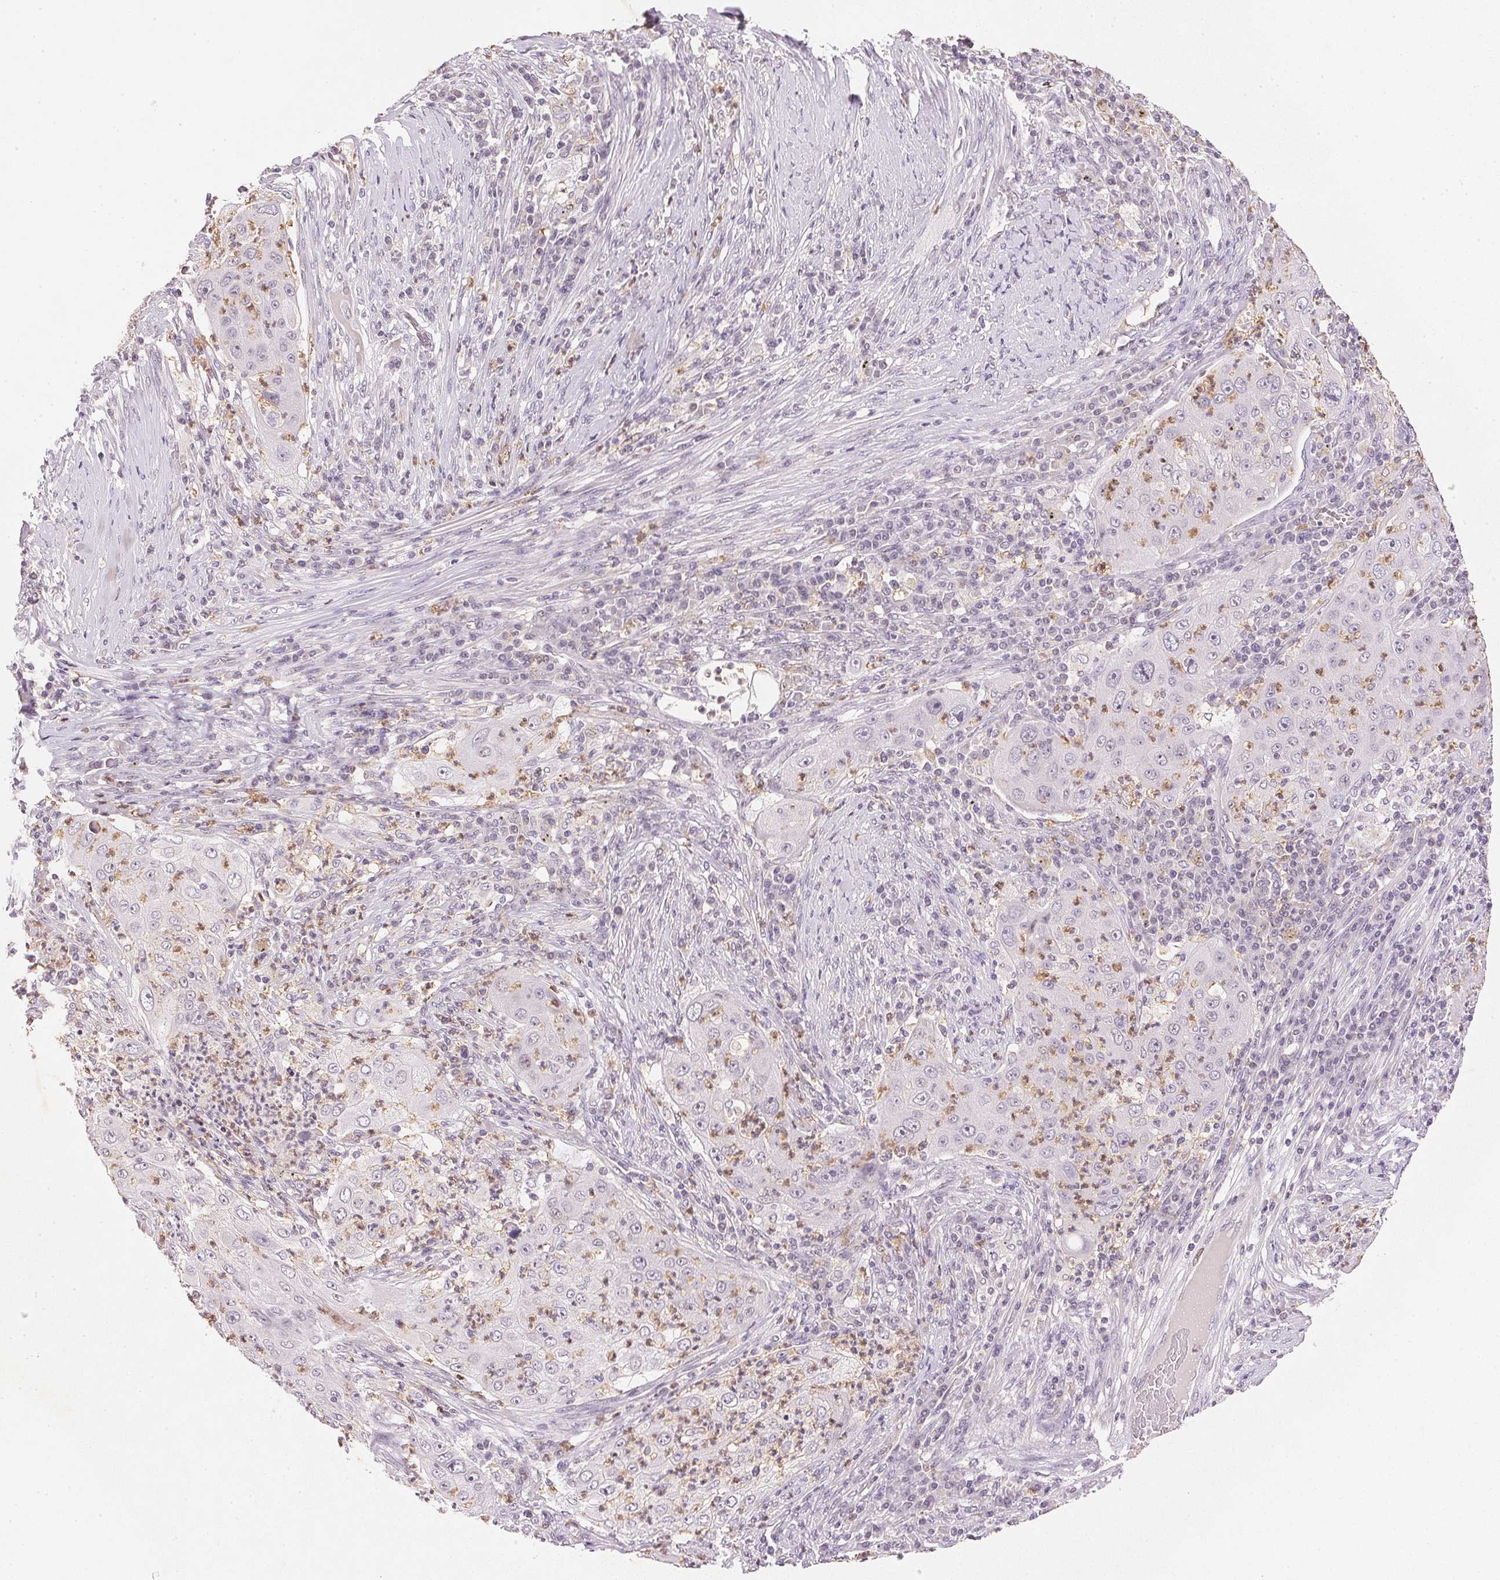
{"staining": {"intensity": "negative", "quantity": "none", "location": "none"}, "tissue": "lung cancer", "cell_type": "Tumor cells", "image_type": "cancer", "snomed": [{"axis": "morphology", "description": "Squamous cell carcinoma, NOS"}, {"axis": "topography", "description": "Lung"}], "caption": "Immunohistochemistry image of lung squamous cell carcinoma stained for a protein (brown), which shows no staining in tumor cells. Nuclei are stained in blue.", "gene": "SMTN", "patient": {"sex": "female", "age": 59}}